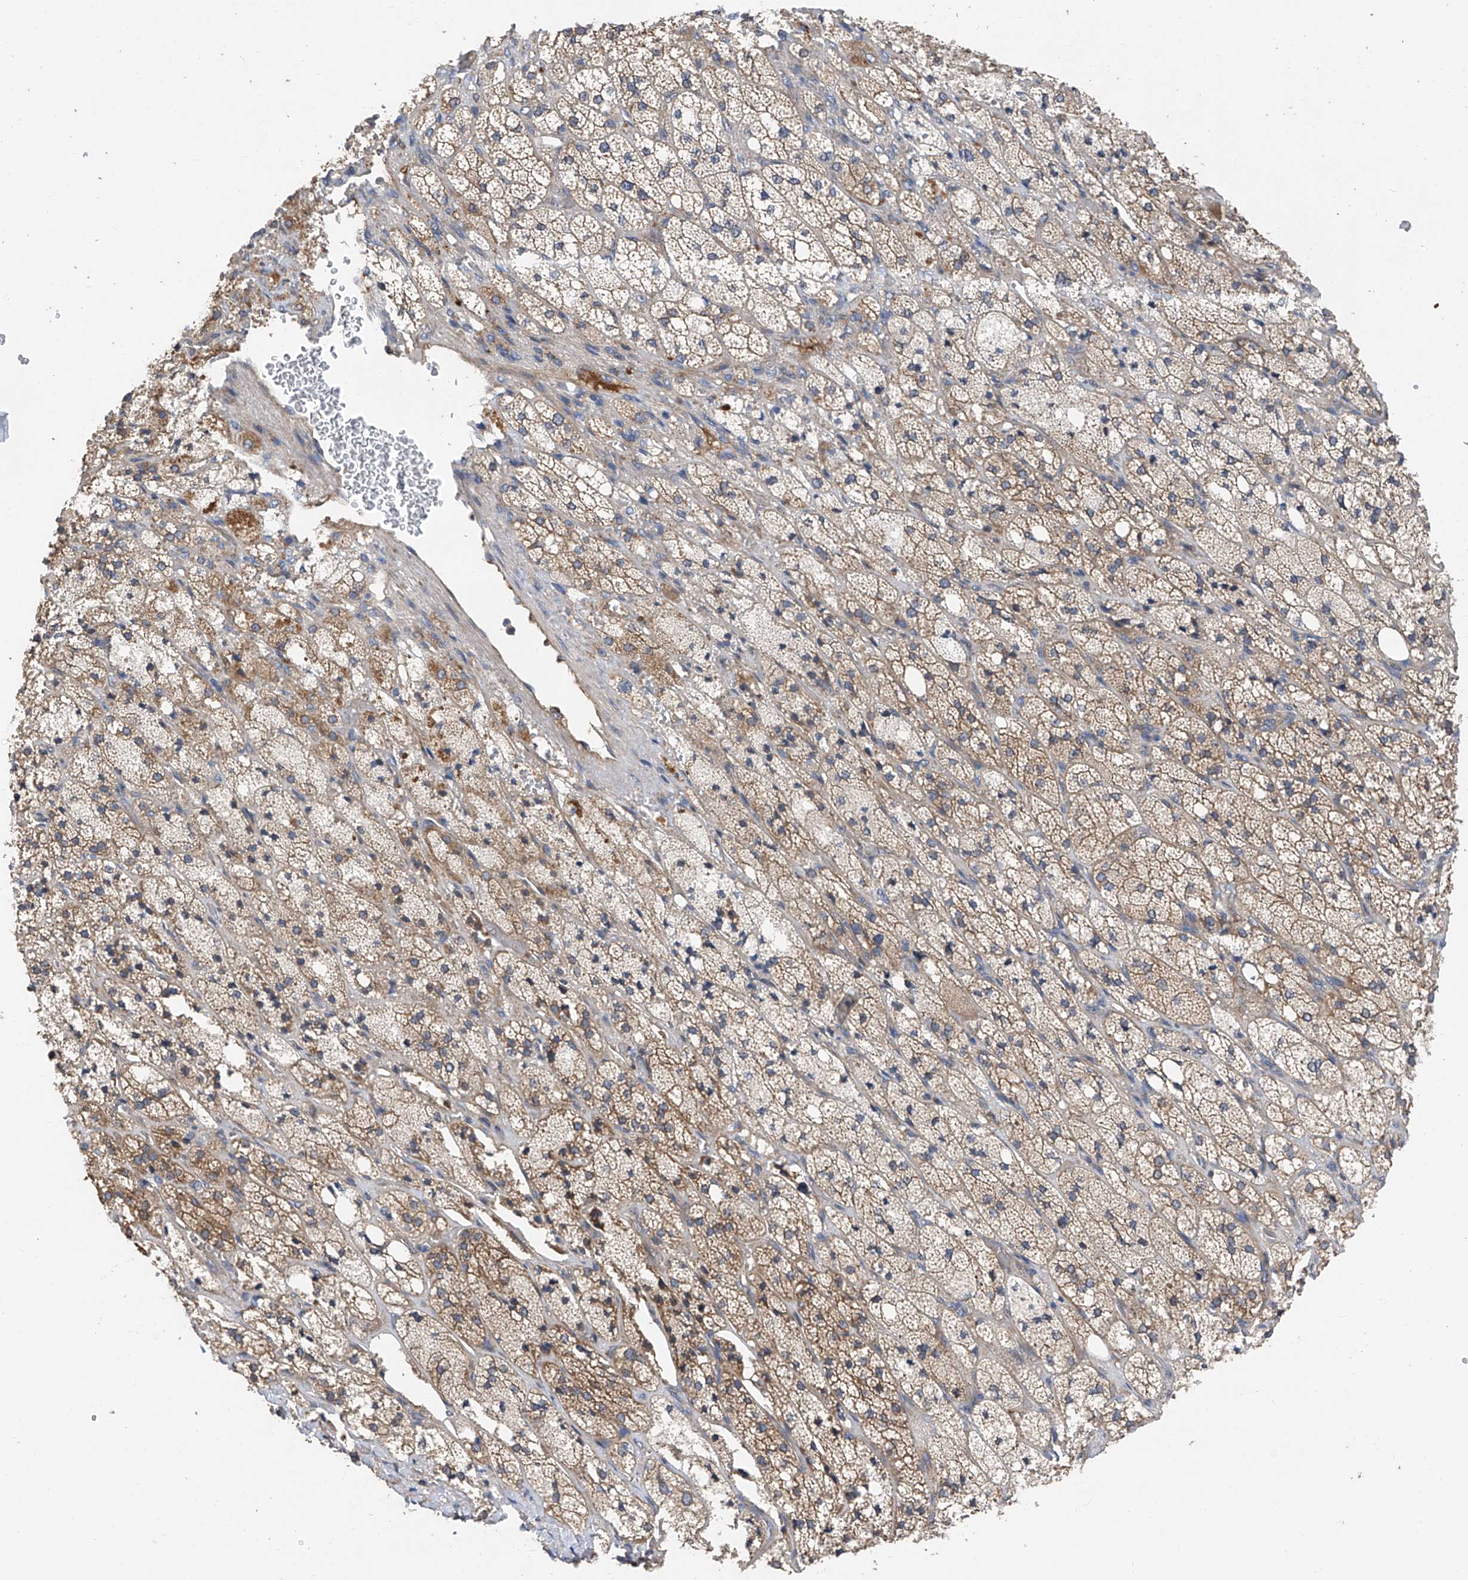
{"staining": {"intensity": "moderate", "quantity": "25%-75%", "location": "cytoplasmic/membranous"}, "tissue": "adrenal gland", "cell_type": "Glandular cells", "image_type": "normal", "snomed": [{"axis": "morphology", "description": "Normal tissue, NOS"}, {"axis": "topography", "description": "Adrenal gland"}], "caption": "The immunohistochemical stain labels moderate cytoplasmic/membranous expression in glandular cells of benign adrenal gland. The staining was performed using DAB to visualize the protein expression in brown, while the nuclei were stained in blue with hematoxylin (Magnification: 20x).", "gene": "PTK2", "patient": {"sex": "male", "age": 61}}